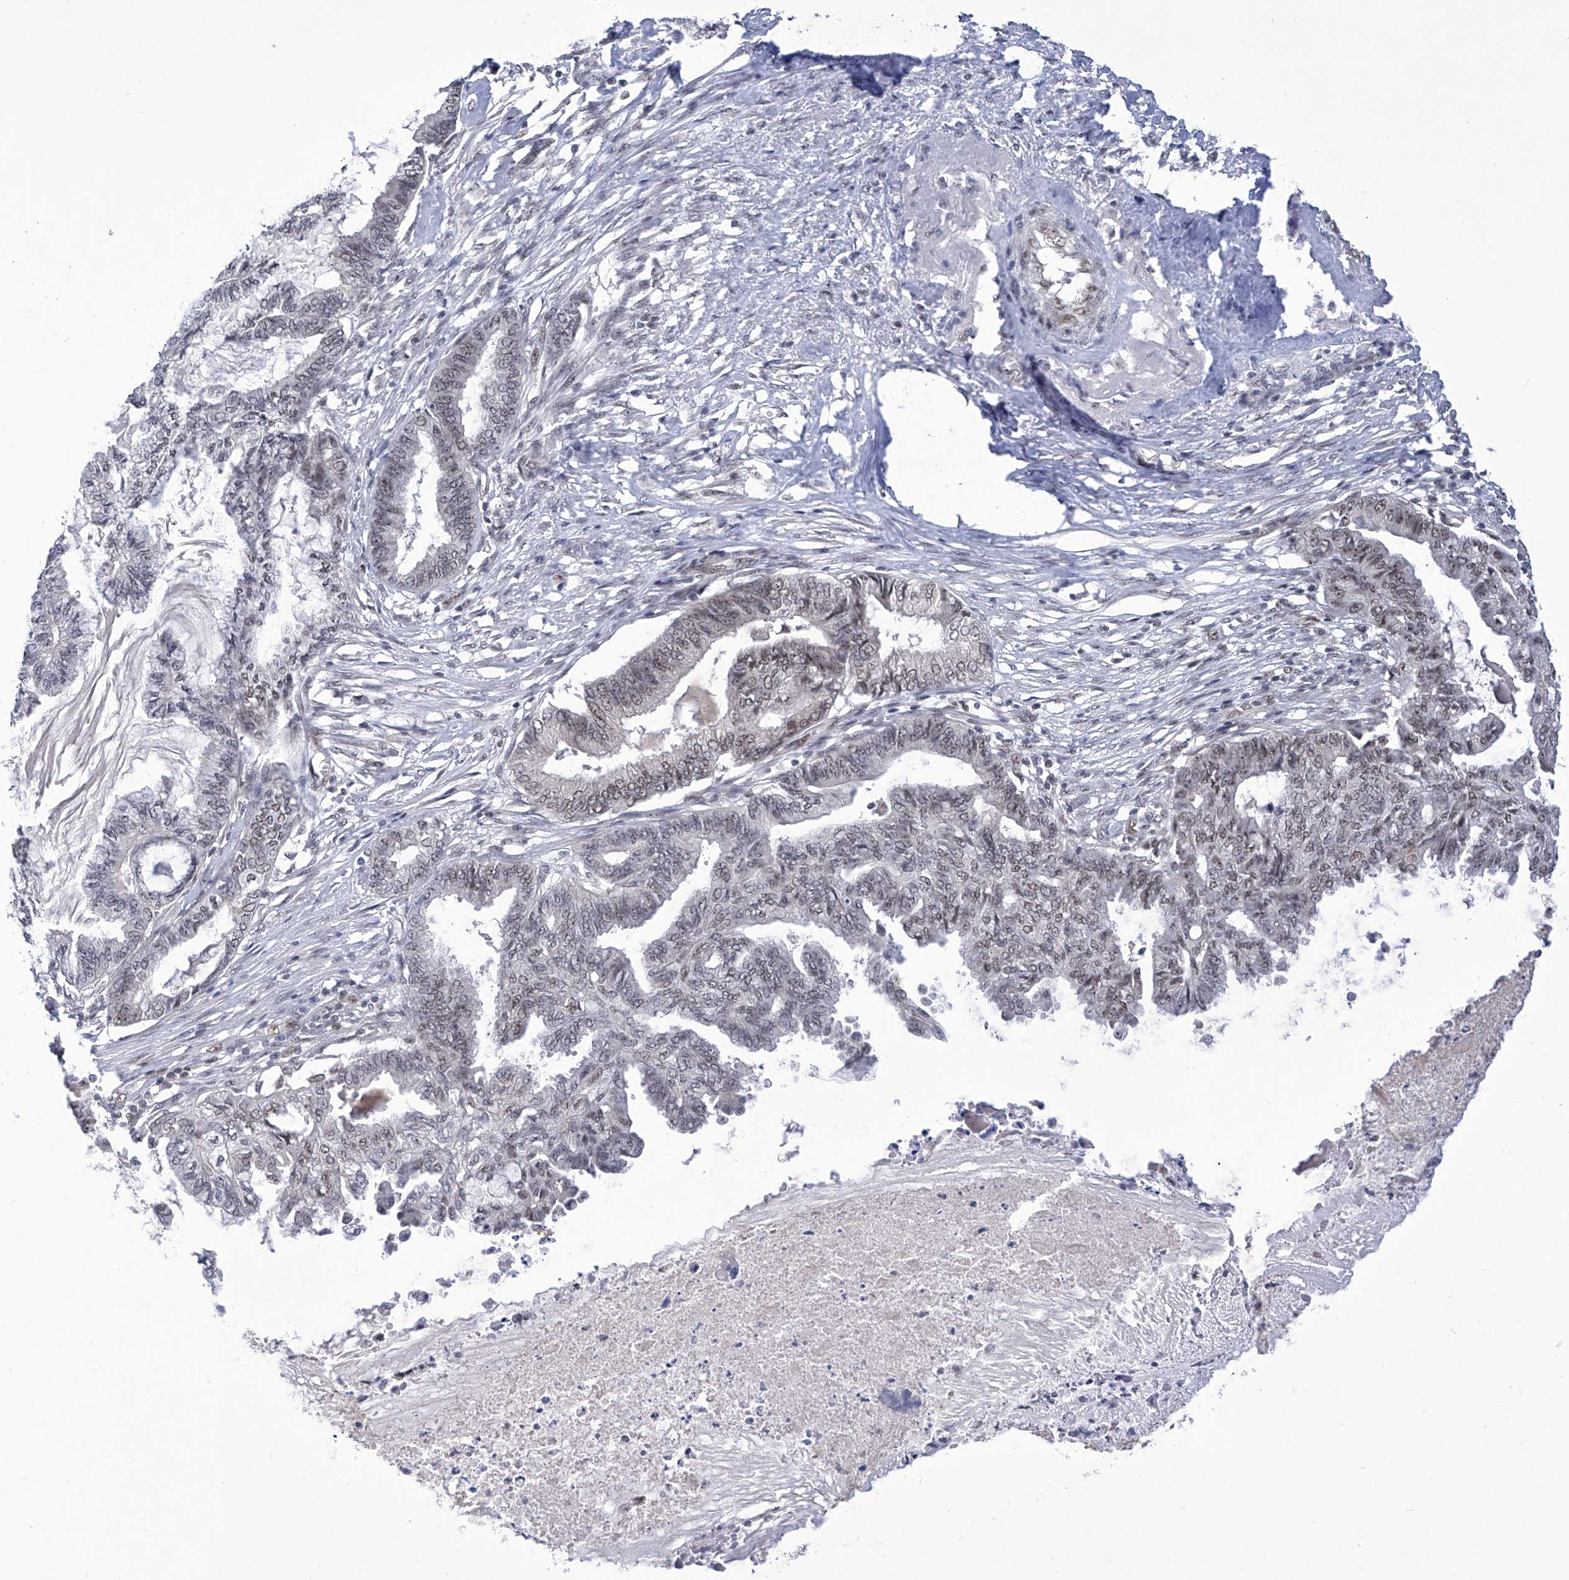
{"staining": {"intensity": "weak", "quantity": "<25%", "location": "nuclear"}, "tissue": "endometrial cancer", "cell_type": "Tumor cells", "image_type": "cancer", "snomed": [{"axis": "morphology", "description": "Adenocarcinoma, NOS"}, {"axis": "topography", "description": "Endometrium"}], "caption": "An immunohistochemistry (IHC) photomicrograph of endometrial adenocarcinoma is shown. There is no staining in tumor cells of endometrial adenocarcinoma.", "gene": "RAD54L", "patient": {"sex": "female", "age": 86}}